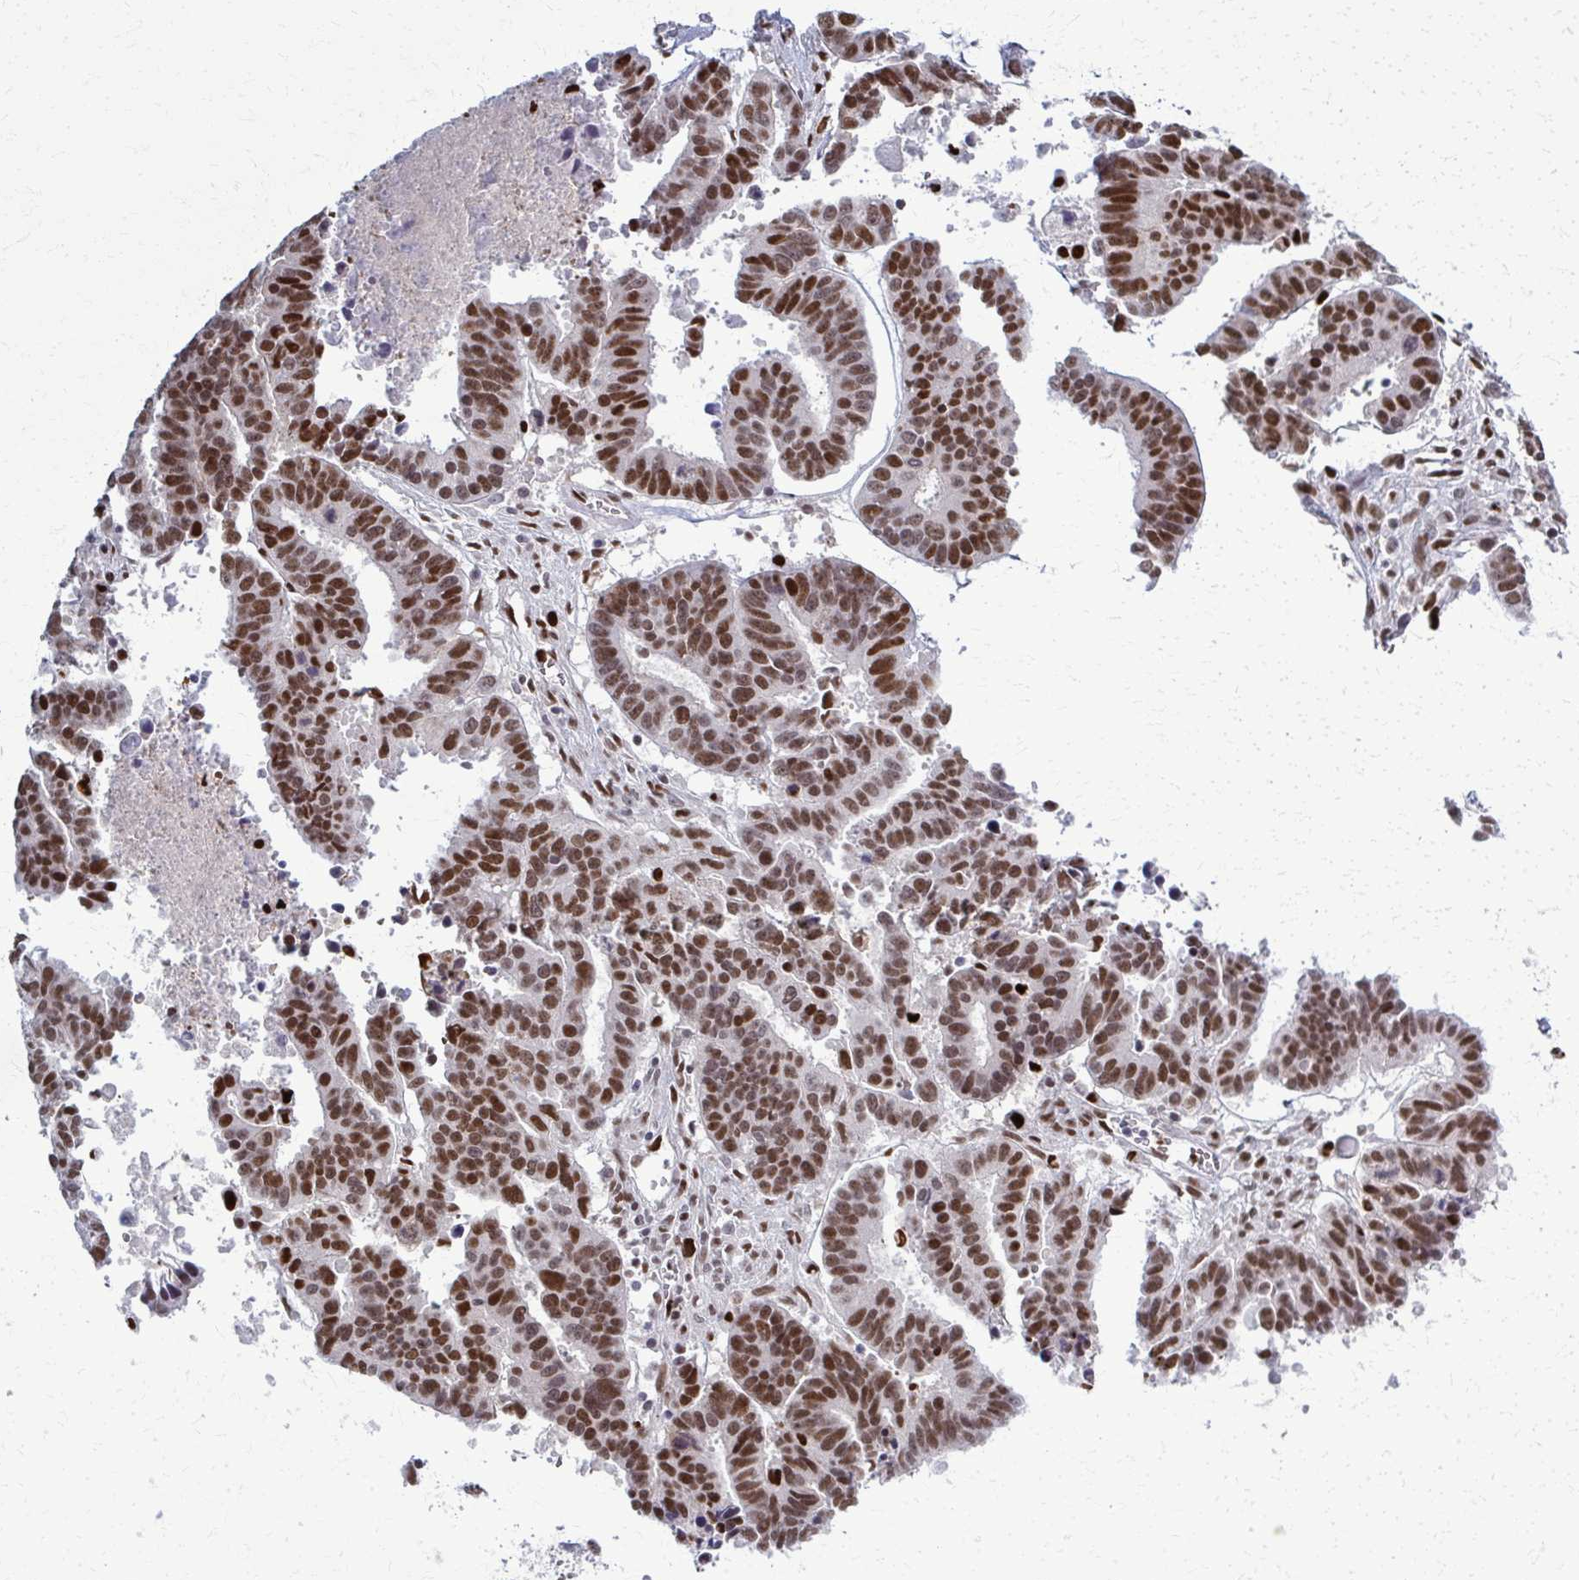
{"staining": {"intensity": "strong", "quantity": ">75%", "location": "nuclear"}, "tissue": "ovarian cancer", "cell_type": "Tumor cells", "image_type": "cancer", "snomed": [{"axis": "morphology", "description": "Carcinoma, endometroid"}, {"axis": "morphology", "description": "Cystadenocarcinoma, serous, NOS"}, {"axis": "topography", "description": "Ovary"}], "caption": "IHC (DAB (3,3'-diaminobenzidine)) staining of human ovarian cancer displays strong nuclear protein expression in approximately >75% of tumor cells.", "gene": "ZNF559", "patient": {"sex": "female", "age": 45}}